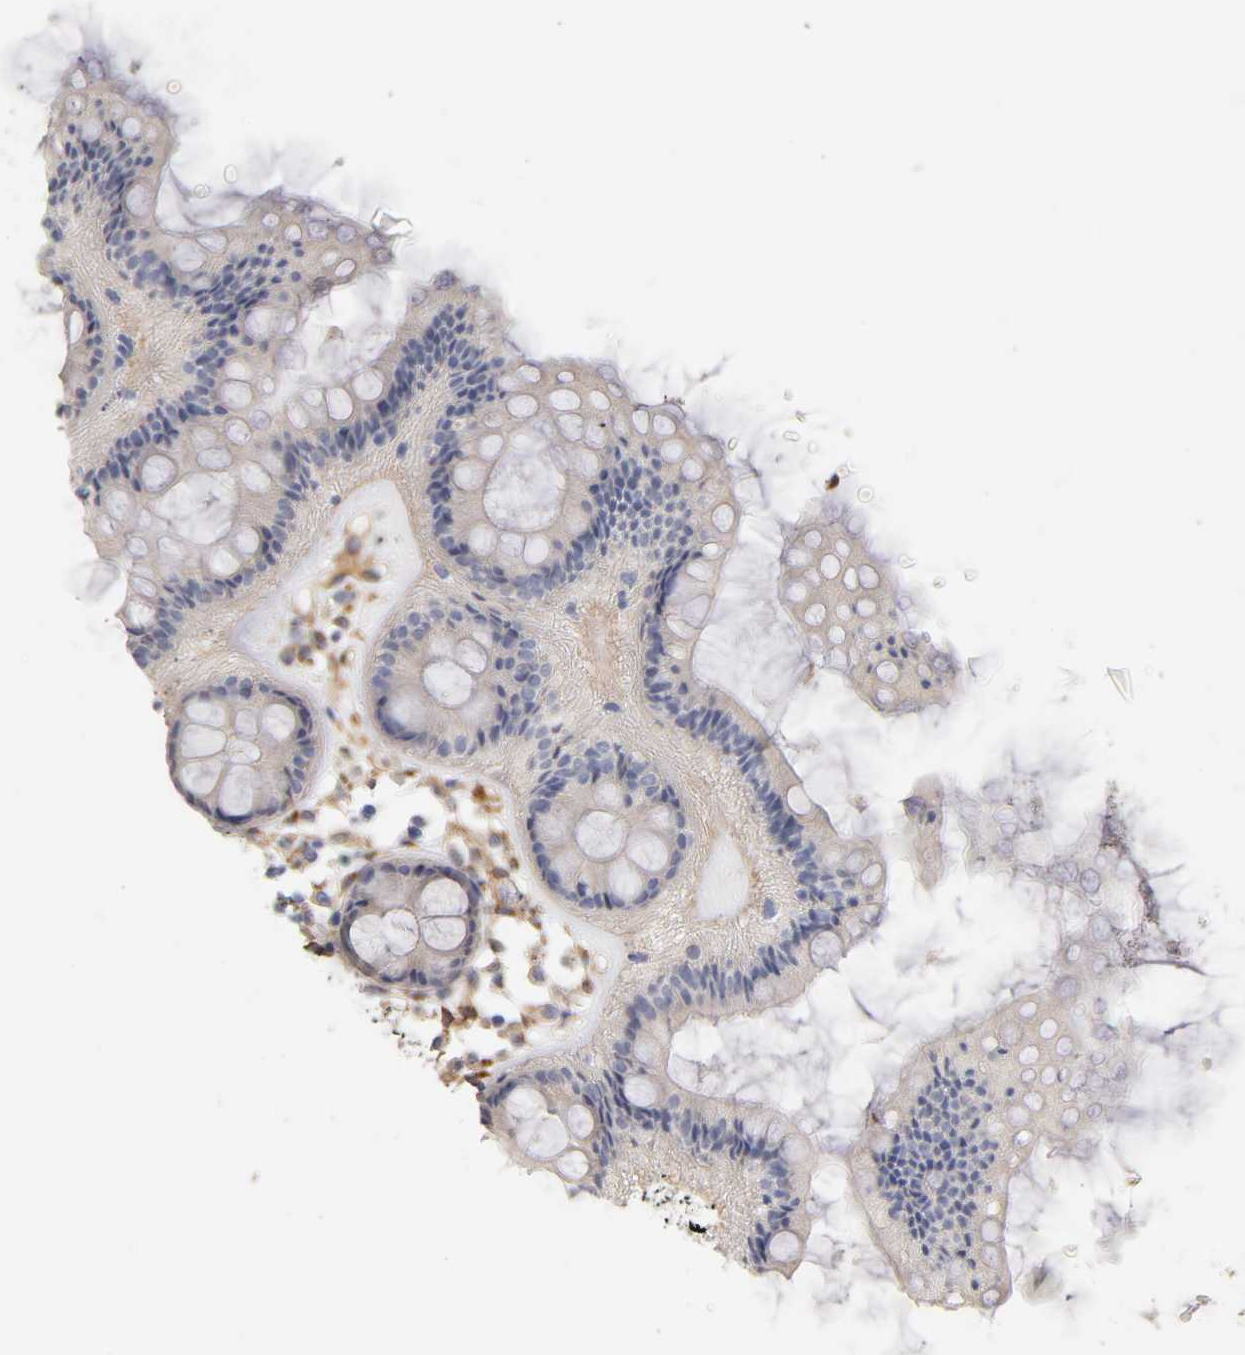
{"staining": {"intensity": "negative", "quantity": "none", "location": "none"}, "tissue": "rectum", "cell_type": "Glandular cells", "image_type": "normal", "snomed": [{"axis": "morphology", "description": "Normal tissue, NOS"}, {"axis": "topography", "description": "Rectum"}], "caption": "DAB immunohistochemical staining of benign rectum demonstrates no significant staining in glandular cells. (IHC, brightfield microscopy, high magnification).", "gene": "LAMB1", "patient": {"sex": "female", "age": 66}}